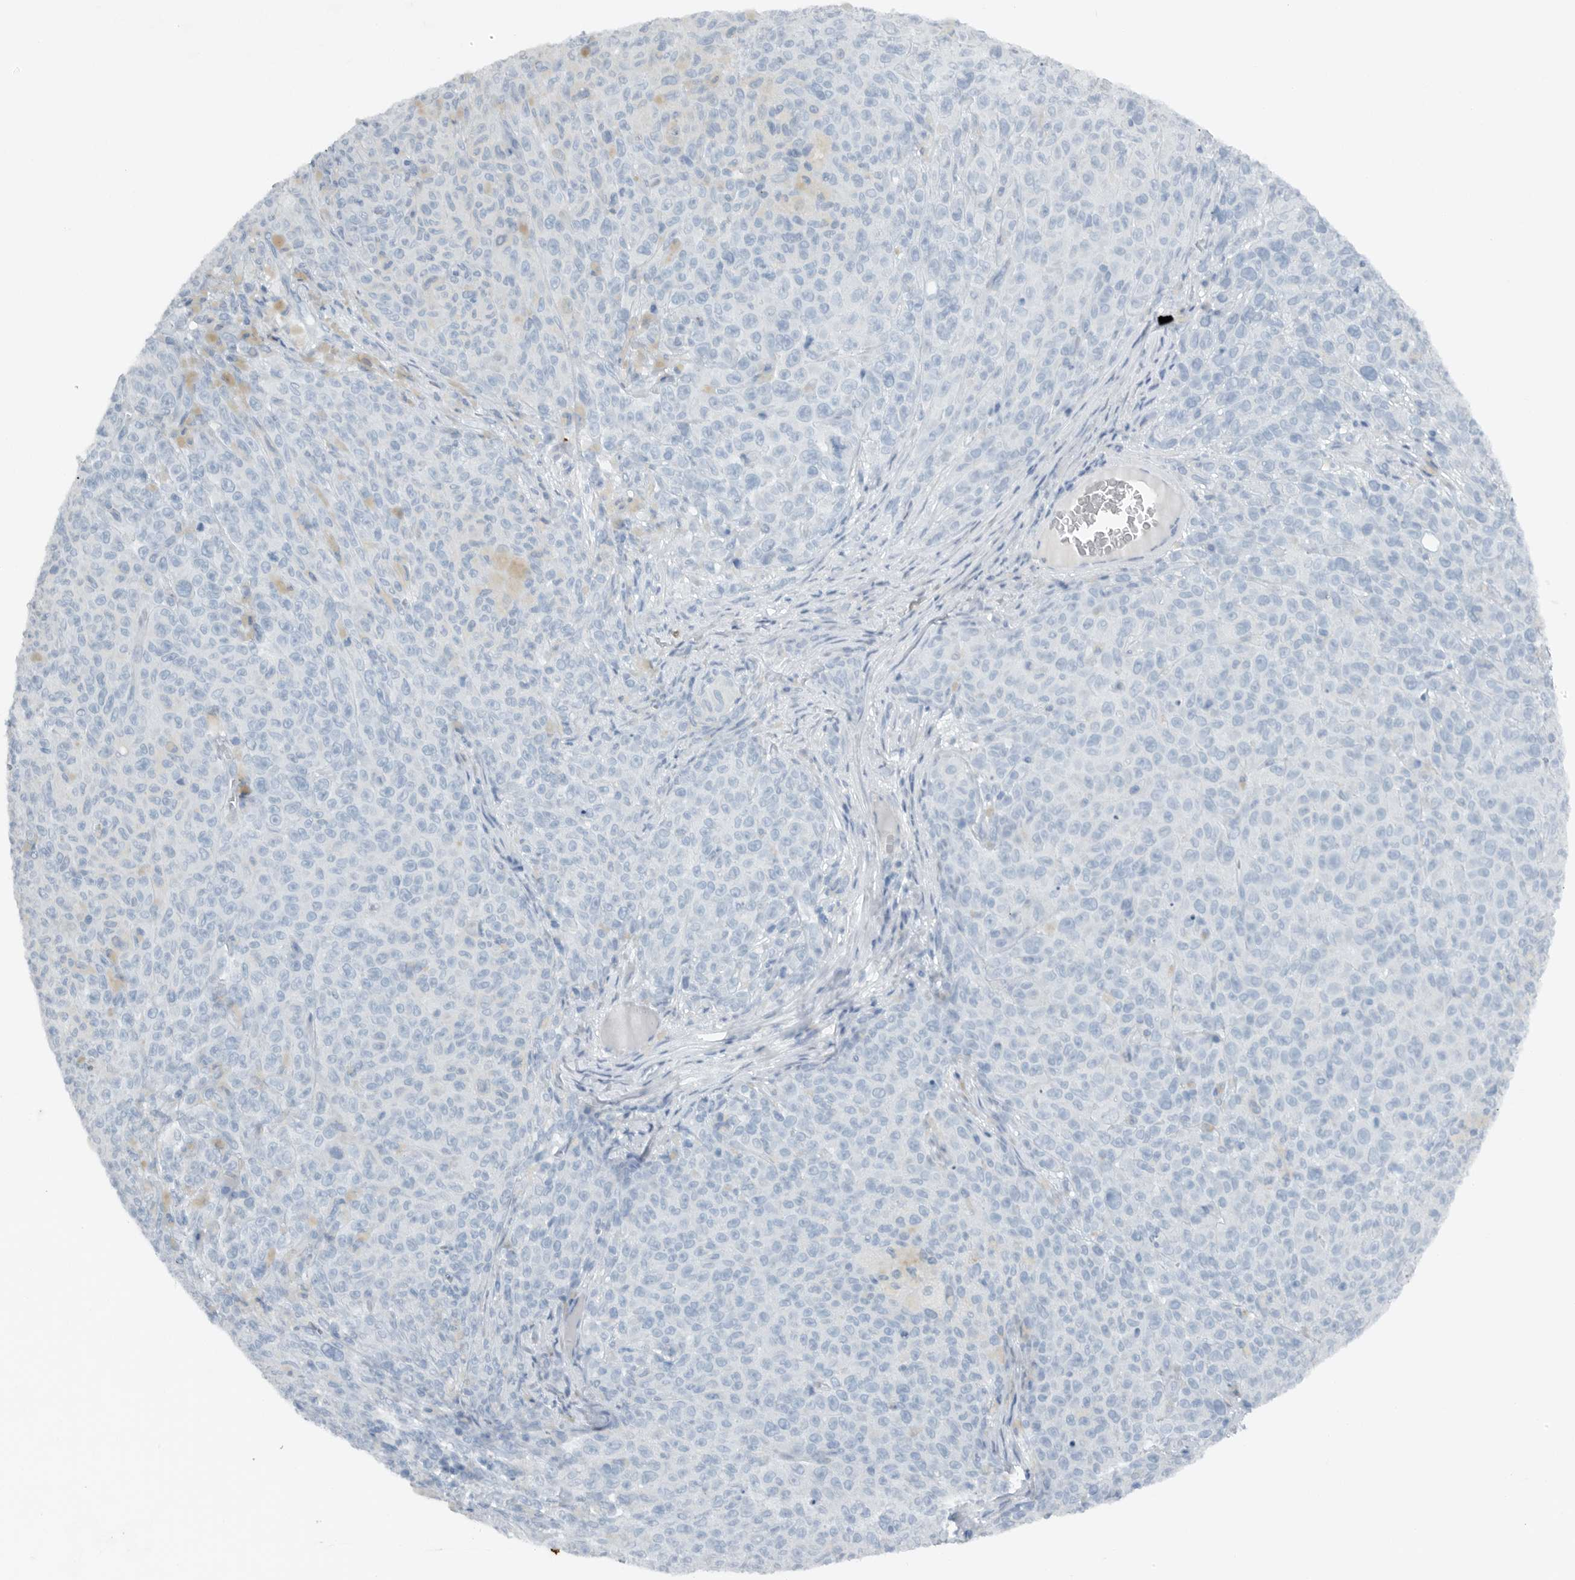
{"staining": {"intensity": "negative", "quantity": "none", "location": "none"}, "tissue": "melanoma", "cell_type": "Tumor cells", "image_type": "cancer", "snomed": [{"axis": "morphology", "description": "Malignant melanoma, NOS"}, {"axis": "topography", "description": "Skin"}], "caption": "High power microscopy image of an immunohistochemistry histopathology image of melanoma, revealing no significant expression in tumor cells.", "gene": "PAM", "patient": {"sex": "female", "age": 82}}